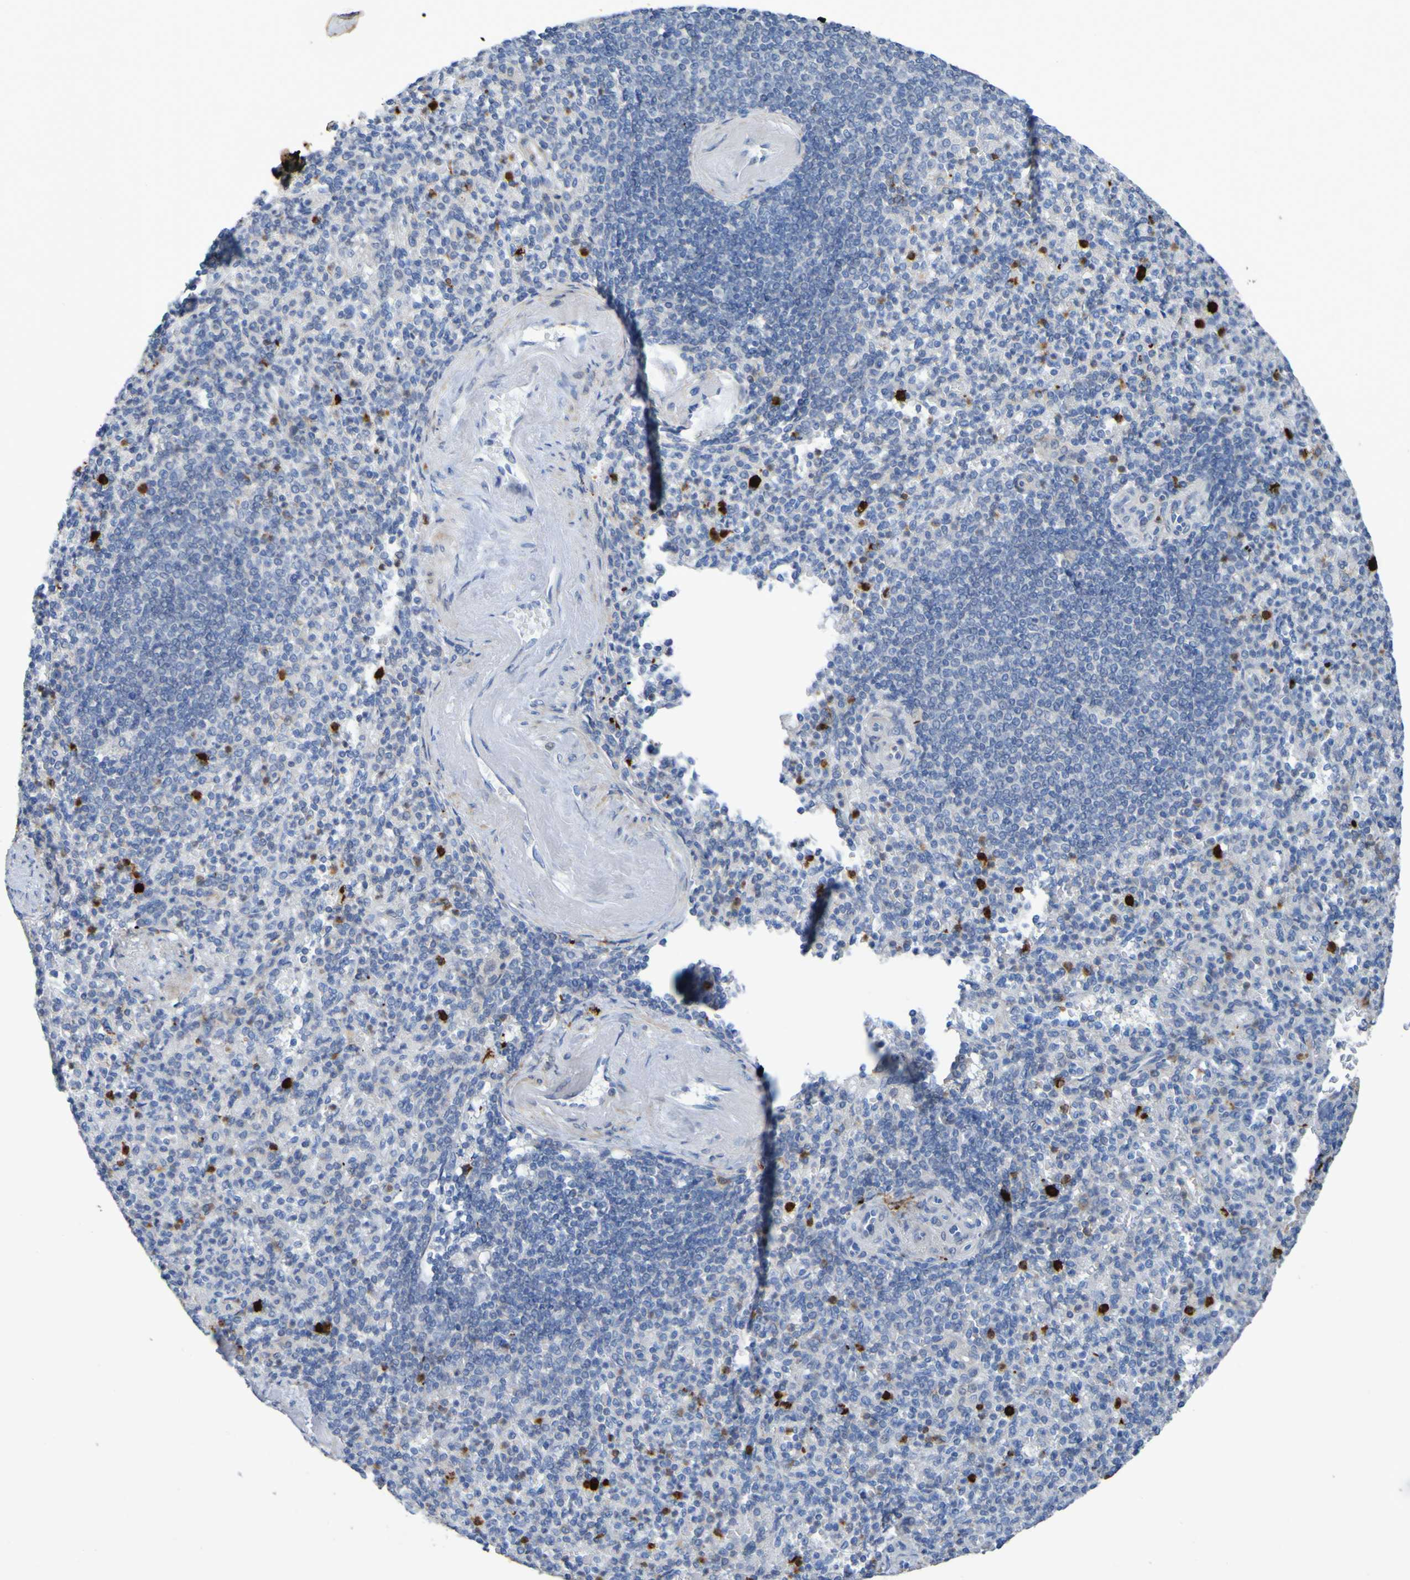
{"staining": {"intensity": "strong", "quantity": "<25%", "location": "cytoplasmic/membranous"}, "tissue": "spleen", "cell_type": "Cells in red pulp", "image_type": "normal", "snomed": [{"axis": "morphology", "description": "Normal tissue, NOS"}, {"axis": "topography", "description": "Spleen"}], "caption": "Strong cytoplasmic/membranous staining is present in approximately <25% of cells in red pulp in benign spleen. (DAB (3,3'-diaminobenzidine) IHC, brown staining for protein, blue staining for nuclei).", "gene": "C11orf24", "patient": {"sex": "female", "age": 74}}